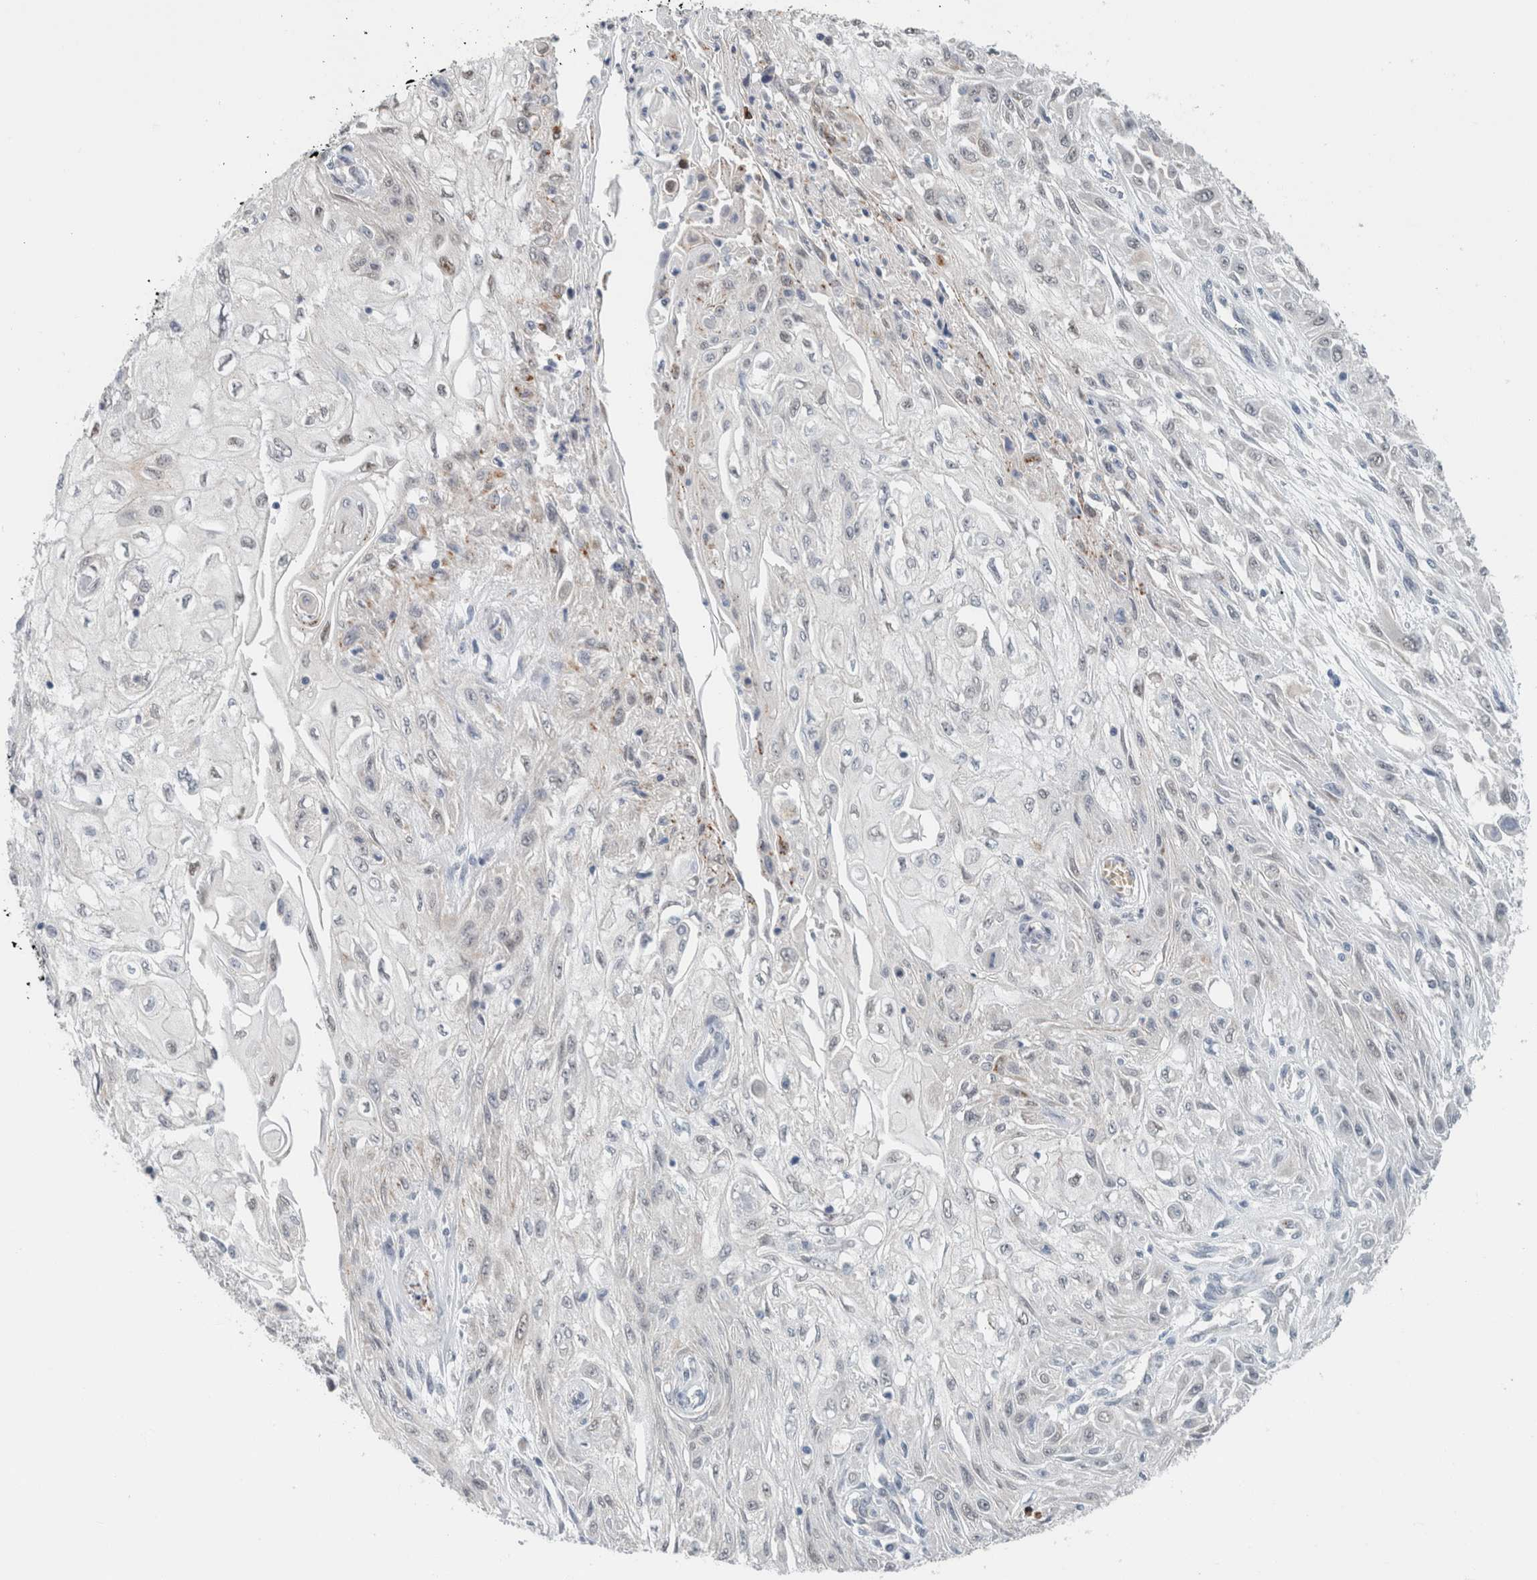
{"staining": {"intensity": "negative", "quantity": "none", "location": "none"}, "tissue": "skin cancer", "cell_type": "Tumor cells", "image_type": "cancer", "snomed": [{"axis": "morphology", "description": "Squamous cell carcinoma, NOS"}, {"axis": "morphology", "description": "Squamous cell carcinoma, metastatic, NOS"}, {"axis": "topography", "description": "Skin"}, {"axis": "topography", "description": "Lymph node"}], "caption": "A micrograph of skin cancer stained for a protein exhibits no brown staining in tumor cells.", "gene": "CRAT", "patient": {"sex": "male", "age": 75}}